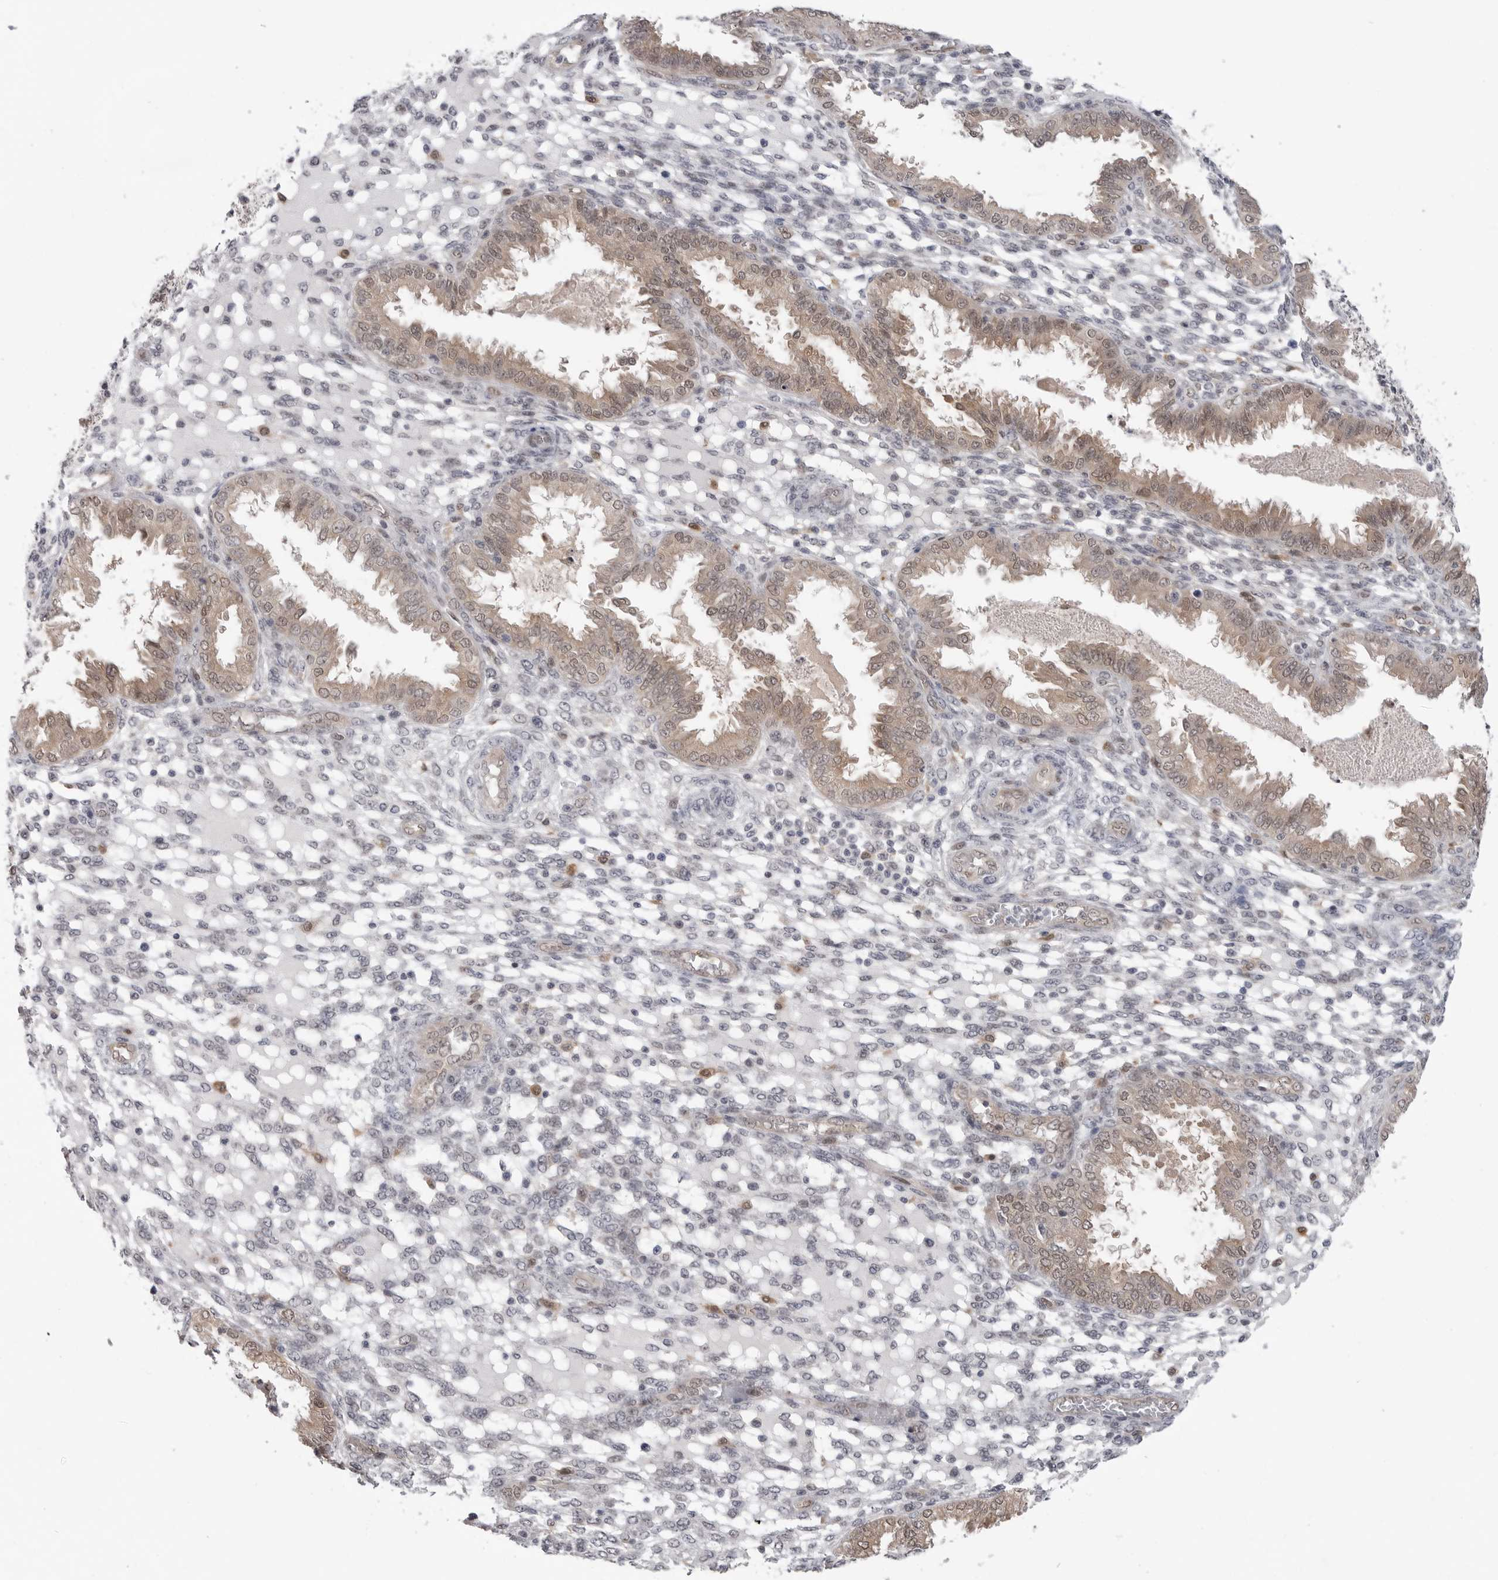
{"staining": {"intensity": "negative", "quantity": "none", "location": "none"}, "tissue": "endometrium", "cell_type": "Cells in endometrial stroma", "image_type": "normal", "snomed": [{"axis": "morphology", "description": "Normal tissue, NOS"}, {"axis": "topography", "description": "Endometrium"}], "caption": "IHC micrograph of benign human endometrium stained for a protein (brown), which reveals no positivity in cells in endometrial stroma. (Stains: DAB (3,3'-diaminobenzidine) IHC with hematoxylin counter stain, Microscopy: brightfield microscopy at high magnification).", "gene": "PNPO", "patient": {"sex": "female", "age": 33}}